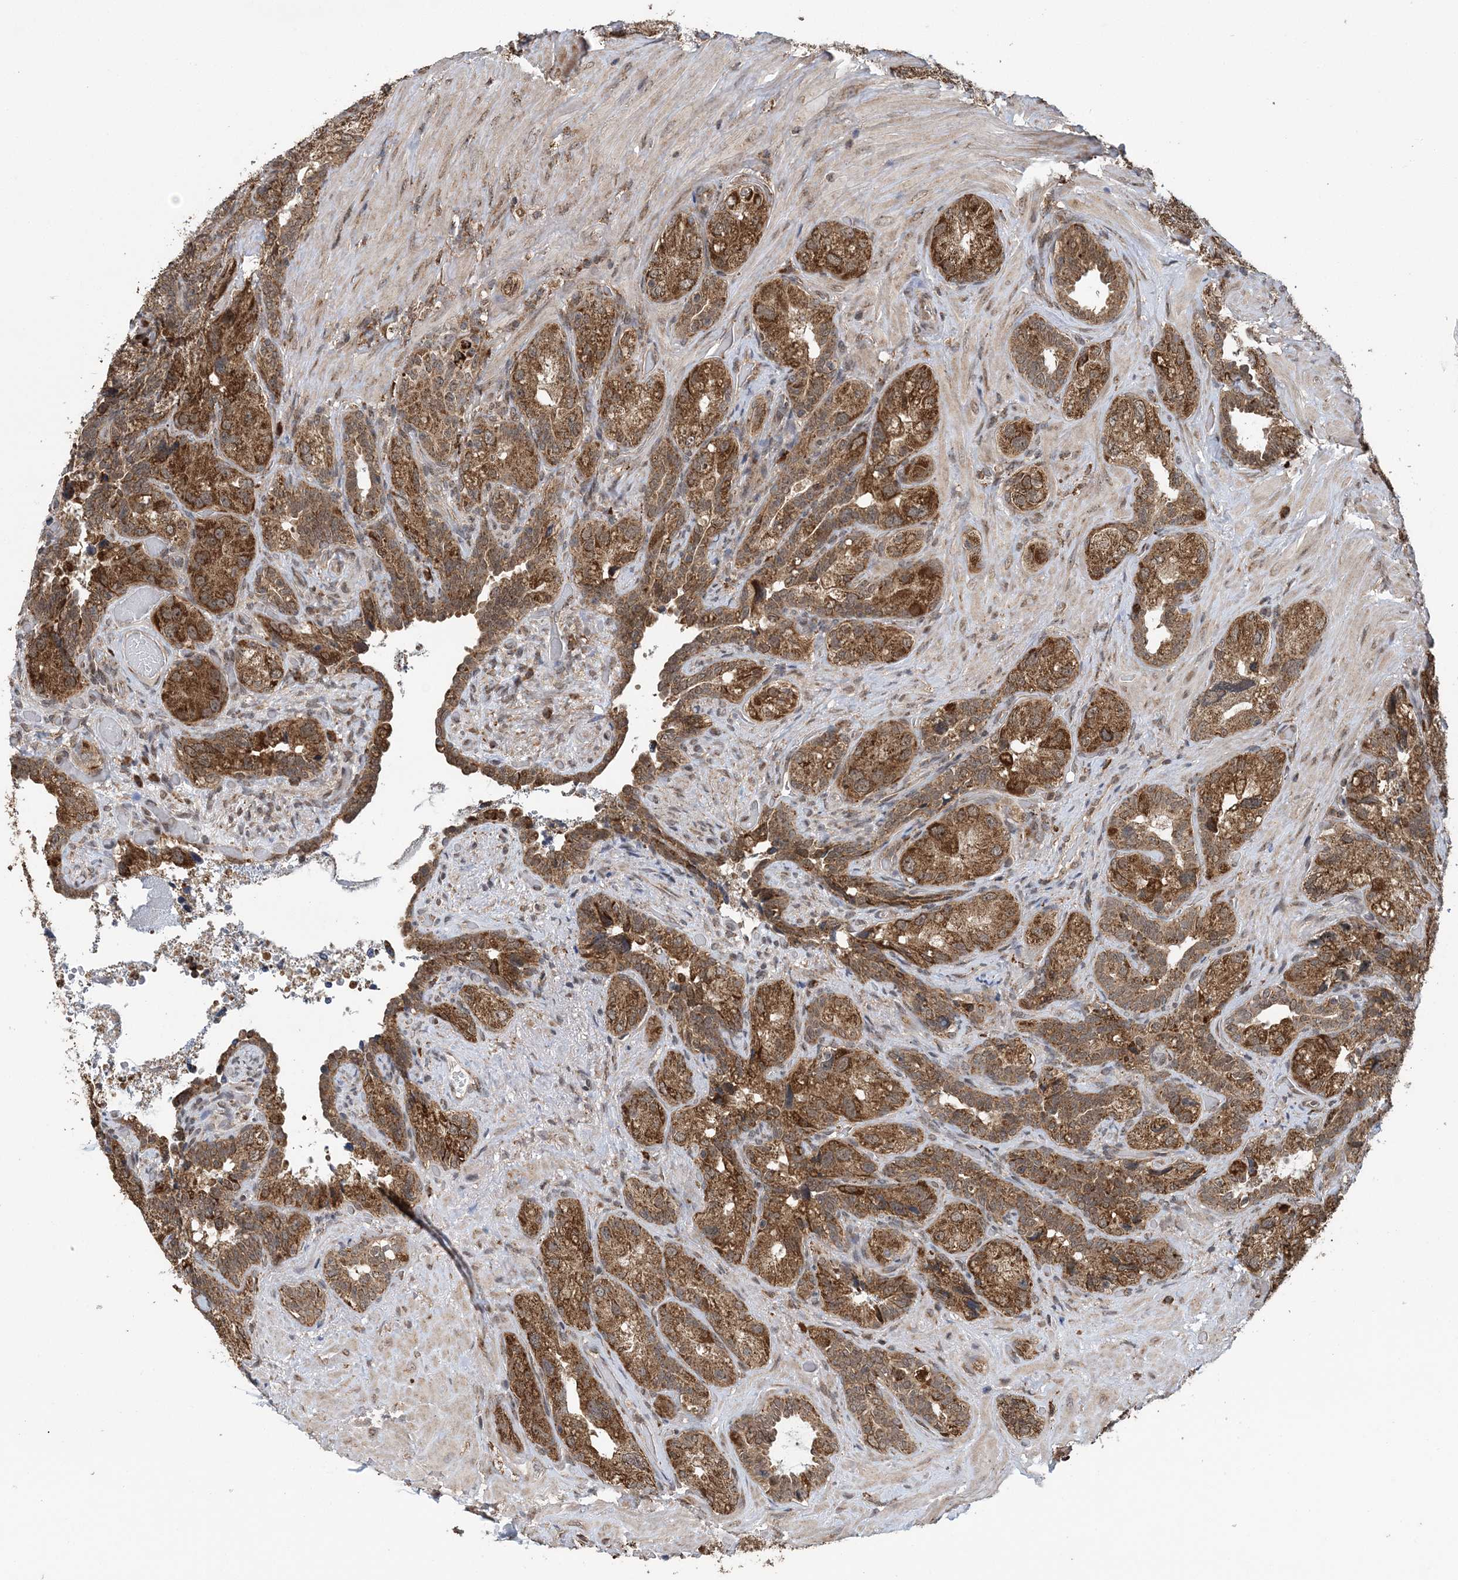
{"staining": {"intensity": "moderate", "quantity": ">75%", "location": "cytoplasmic/membranous"}, "tissue": "seminal vesicle", "cell_type": "Glandular cells", "image_type": "normal", "snomed": [{"axis": "morphology", "description": "Normal tissue, NOS"}, {"axis": "topography", "description": "Seminal veicle"}, {"axis": "topography", "description": "Peripheral nerve tissue"}], "caption": "This photomicrograph exhibits normal seminal vesicle stained with immunohistochemistry to label a protein in brown. The cytoplasmic/membranous of glandular cells show moderate positivity for the protein. Nuclei are counter-stained blue.", "gene": "PCBP1", "patient": {"sex": "male", "age": 67}}